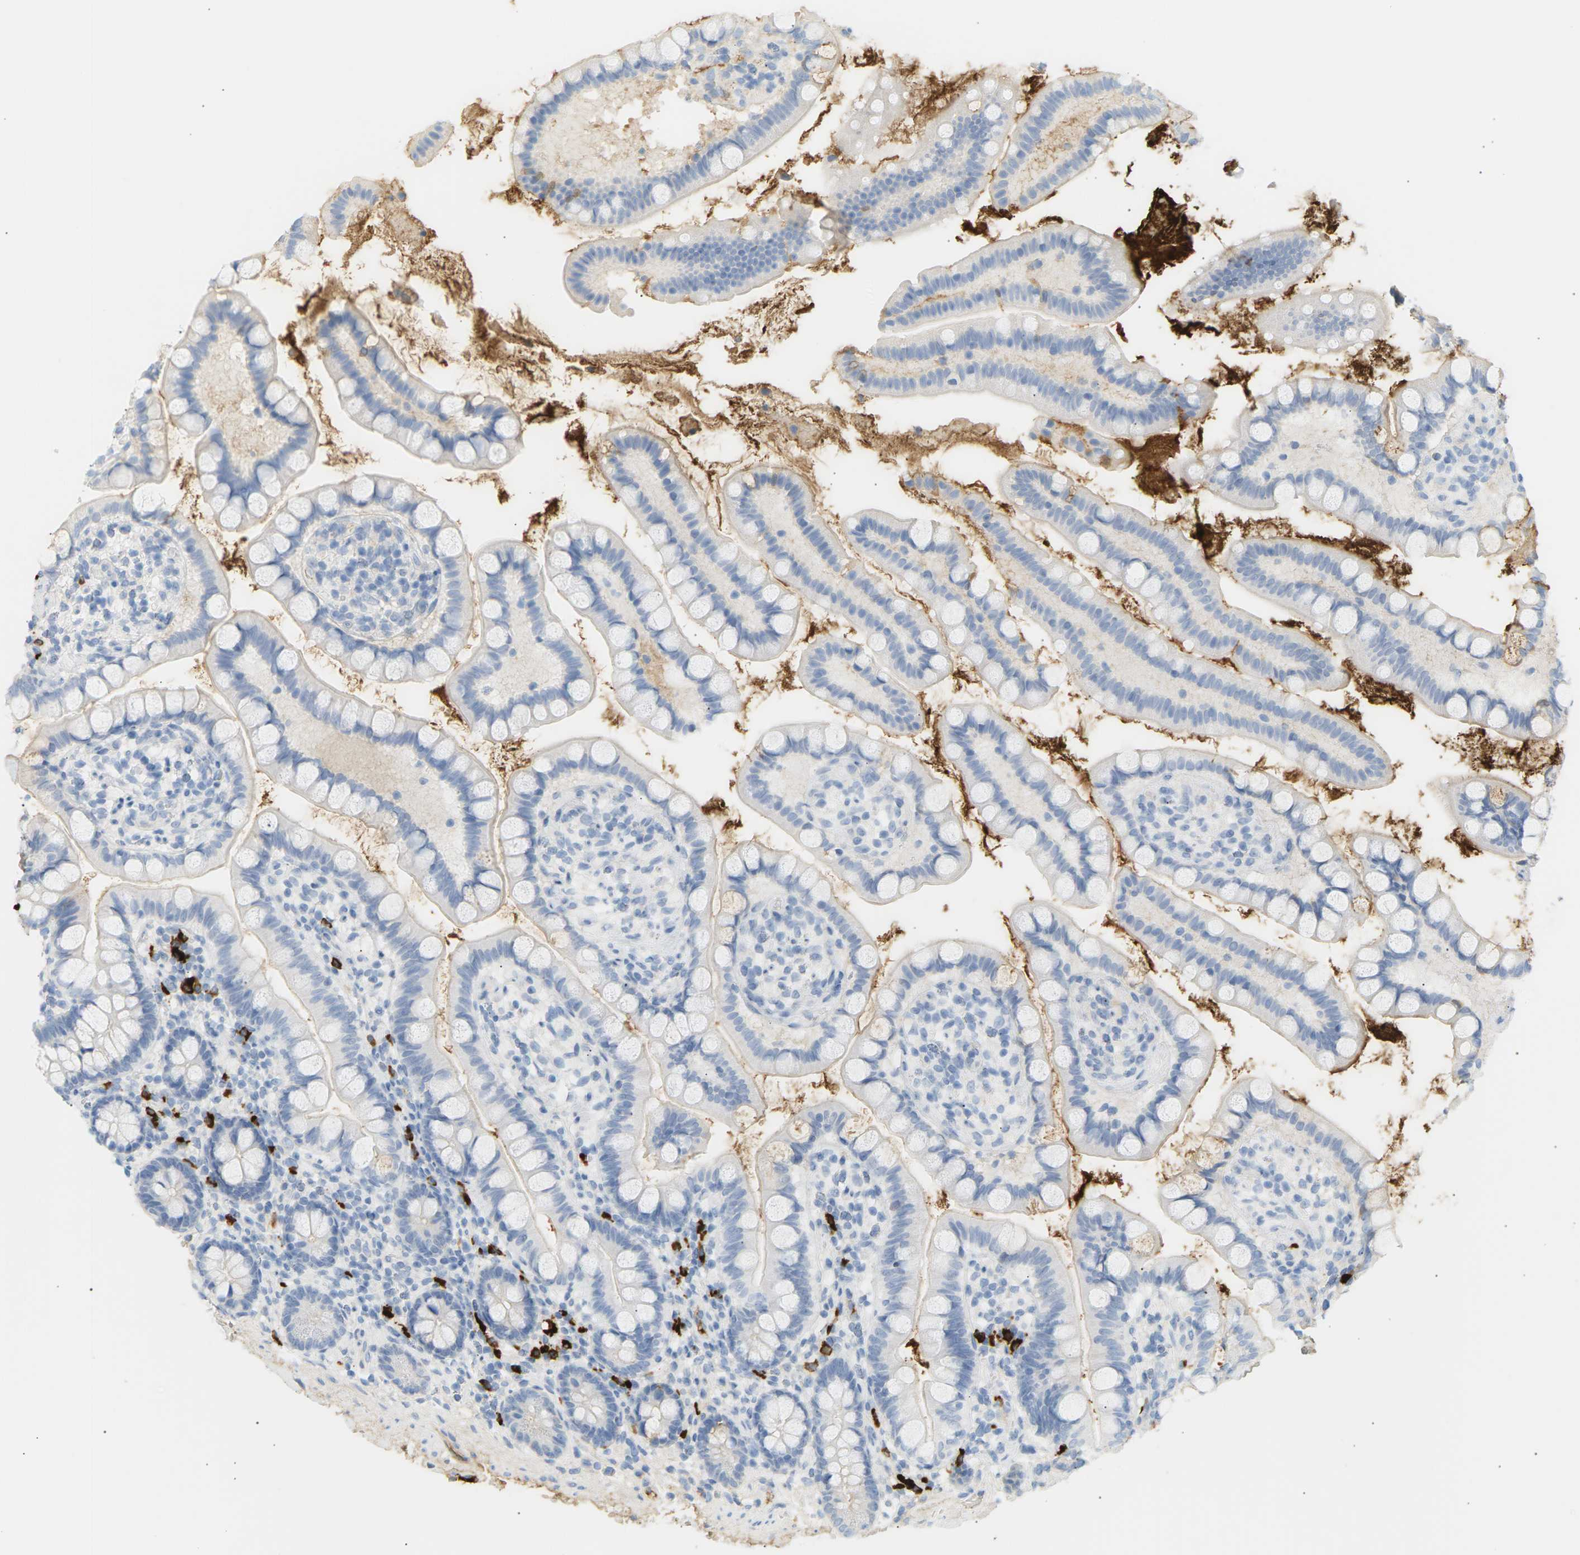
{"staining": {"intensity": "negative", "quantity": "none", "location": "none"}, "tissue": "small intestine", "cell_type": "Glandular cells", "image_type": "normal", "snomed": [{"axis": "morphology", "description": "Normal tissue, NOS"}, {"axis": "topography", "description": "Small intestine"}], "caption": "IHC histopathology image of unremarkable small intestine stained for a protein (brown), which displays no positivity in glandular cells.", "gene": "IGLC3", "patient": {"sex": "female", "age": 84}}